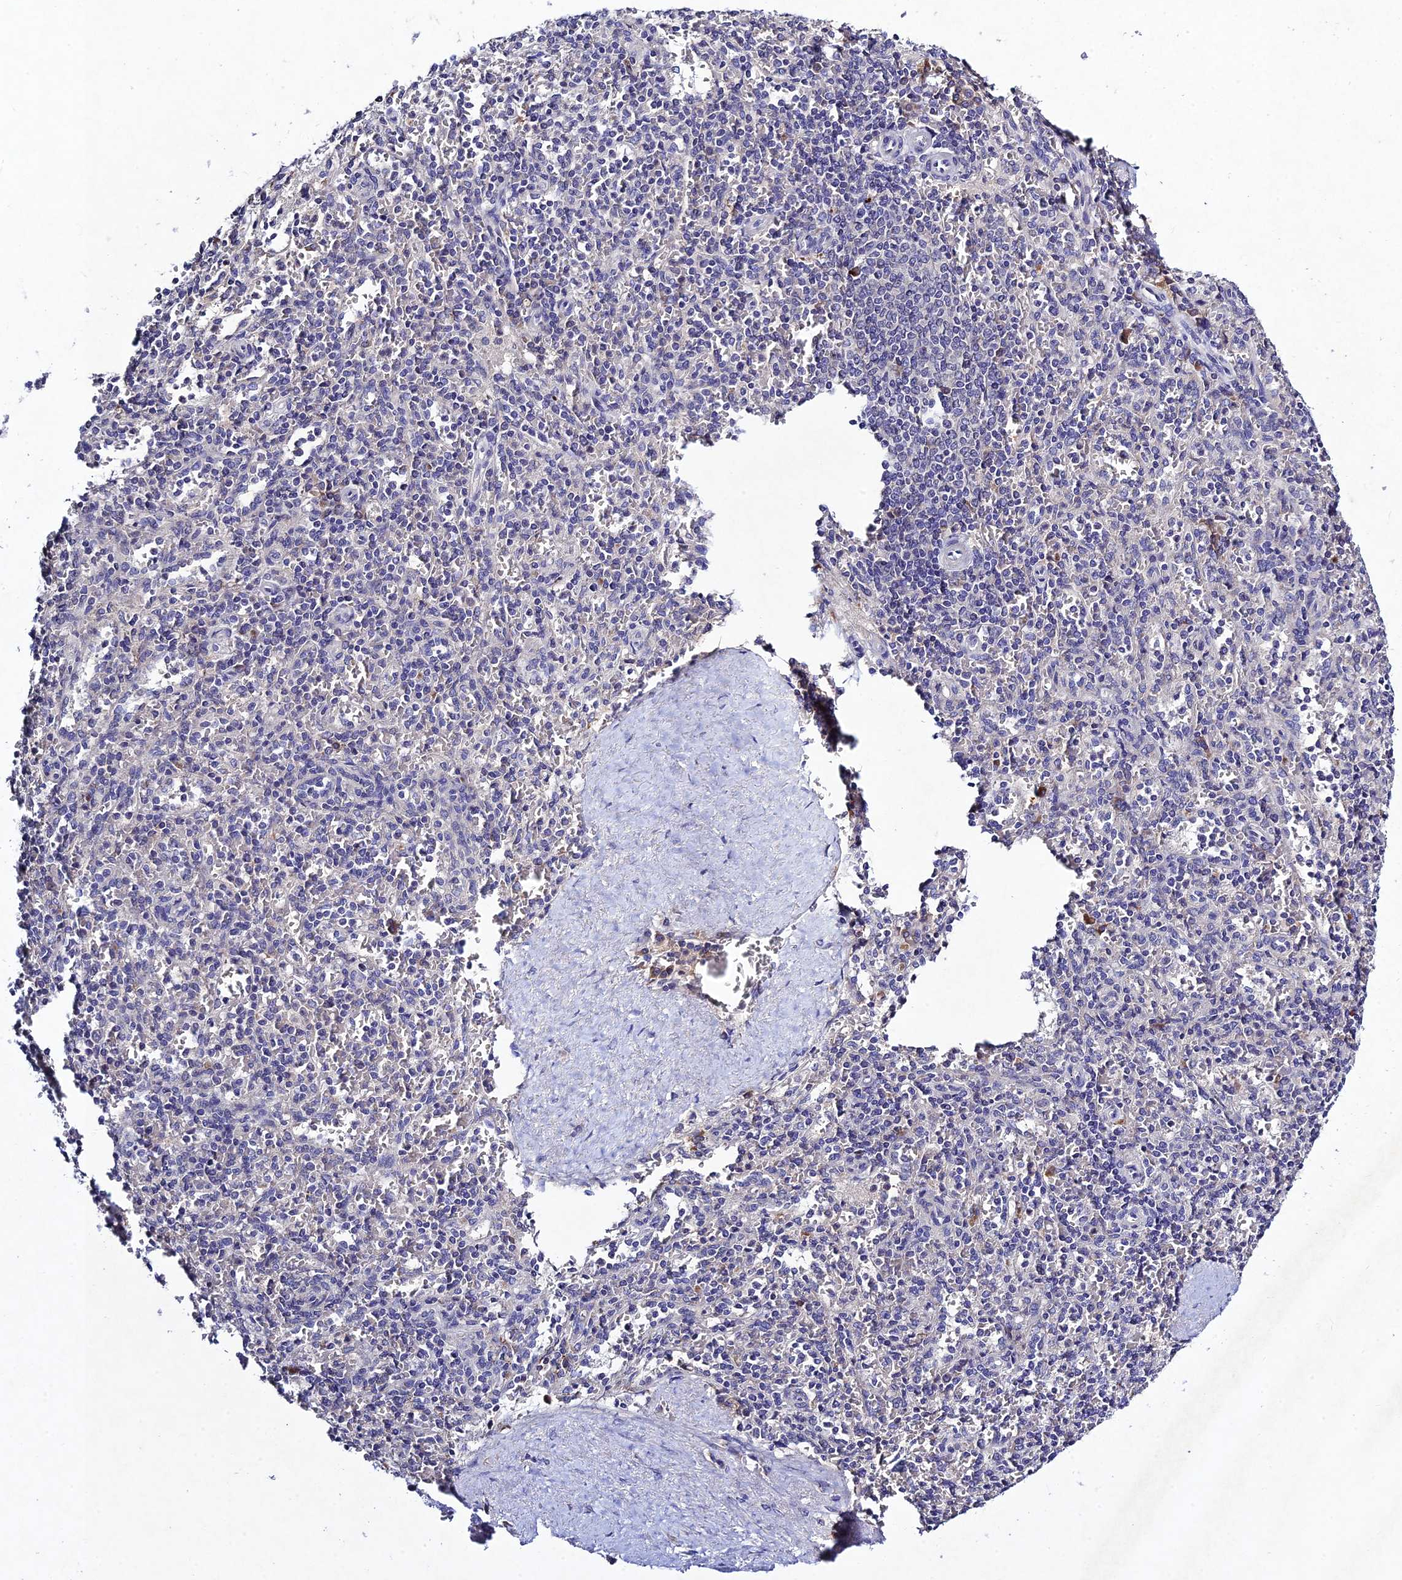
{"staining": {"intensity": "negative", "quantity": "none", "location": "none"}, "tissue": "spleen", "cell_type": "Cells in red pulp", "image_type": "normal", "snomed": [{"axis": "morphology", "description": "Normal tissue, NOS"}, {"axis": "topography", "description": "Spleen"}], "caption": "Spleen was stained to show a protein in brown. There is no significant staining in cells in red pulp. (DAB (3,3'-diaminobenzidine) immunohistochemistry (IHC) visualized using brightfield microscopy, high magnification).", "gene": "CHST5", "patient": {"sex": "male", "age": 82}}